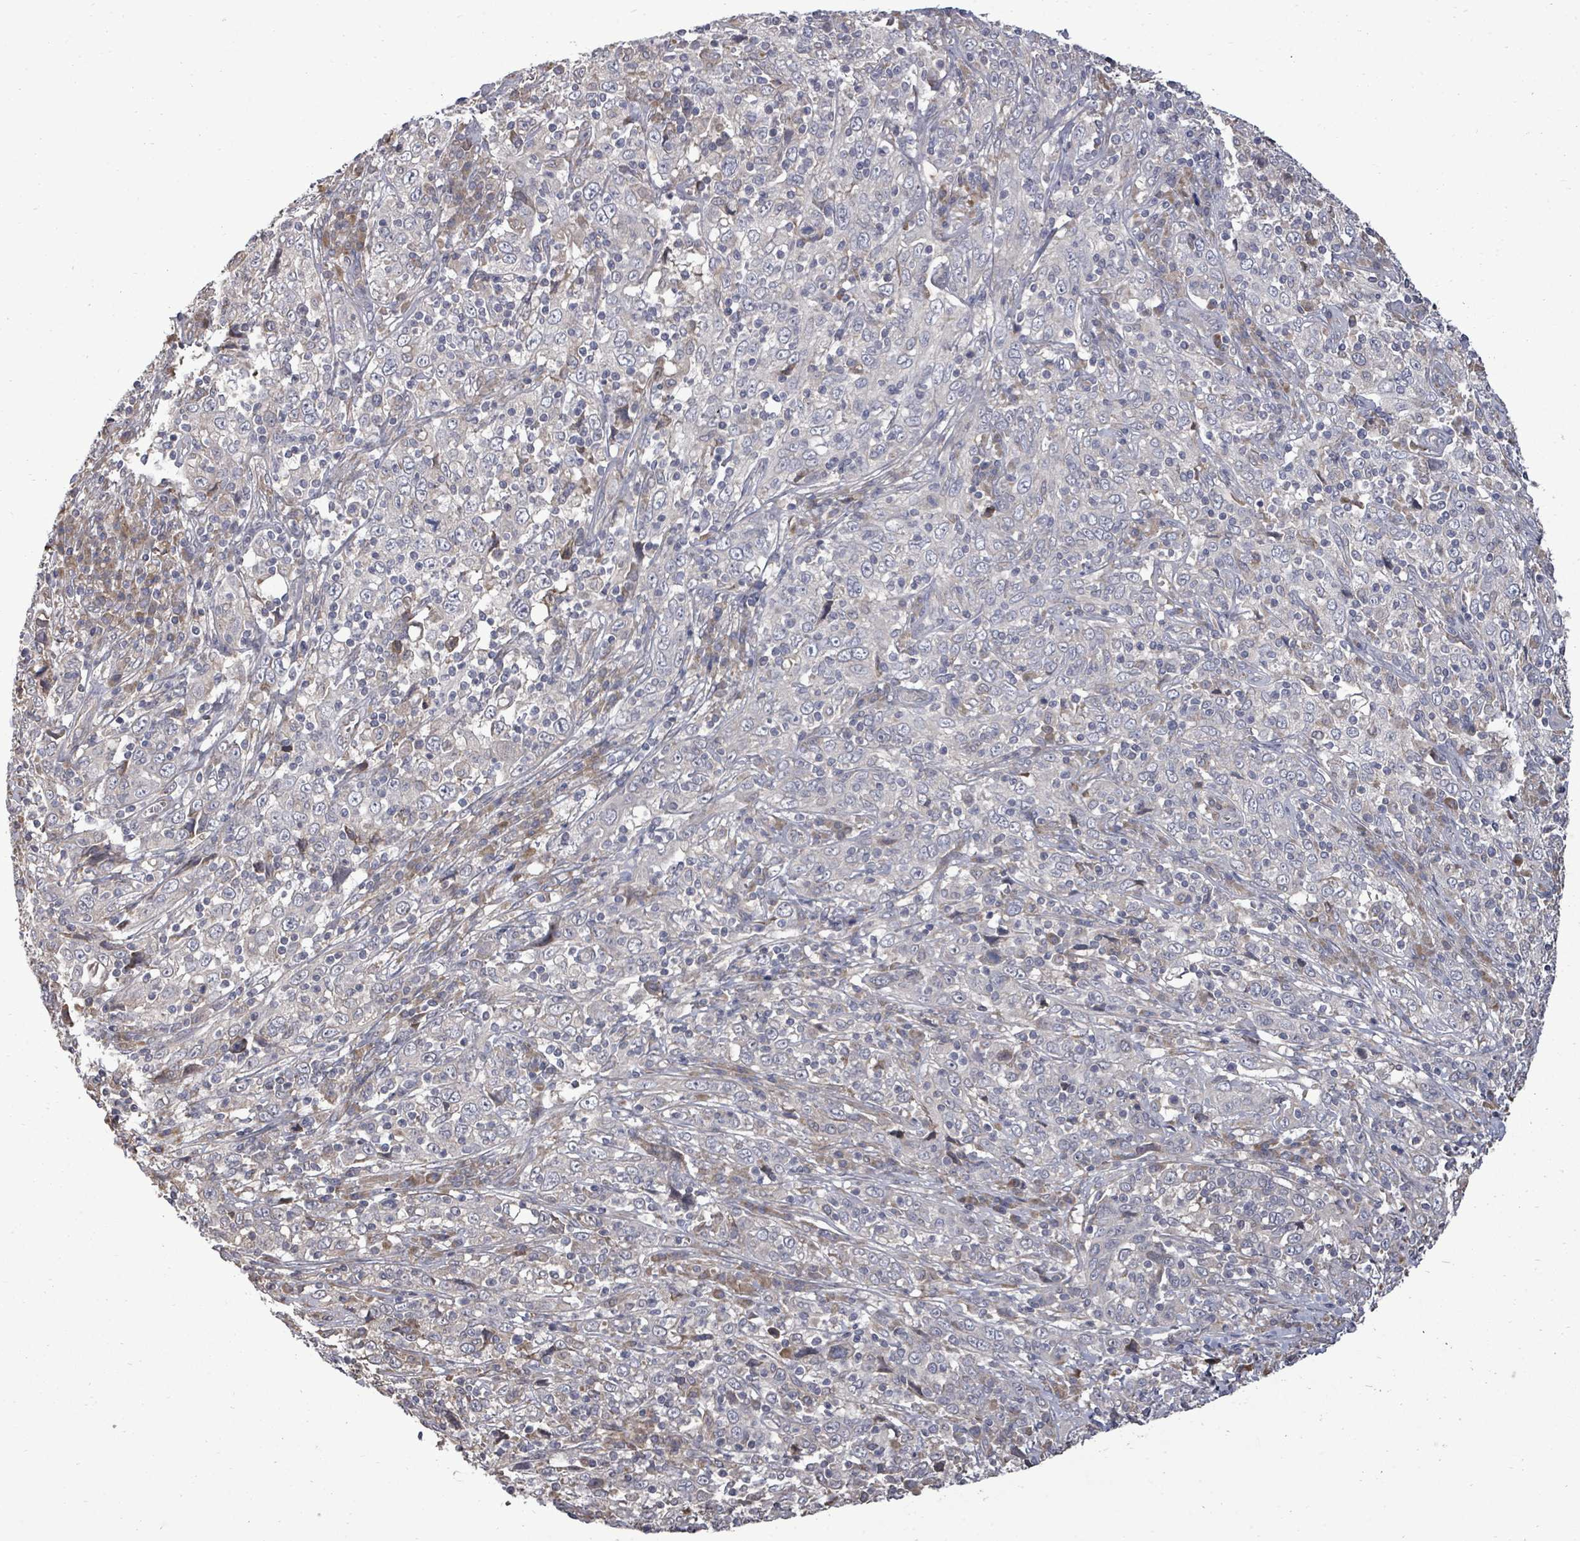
{"staining": {"intensity": "negative", "quantity": "none", "location": "none"}, "tissue": "cervical cancer", "cell_type": "Tumor cells", "image_type": "cancer", "snomed": [{"axis": "morphology", "description": "Squamous cell carcinoma, NOS"}, {"axis": "topography", "description": "Cervix"}], "caption": "IHC of human cervical cancer shows no positivity in tumor cells.", "gene": "POMGNT2", "patient": {"sex": "female", "age": 46}}